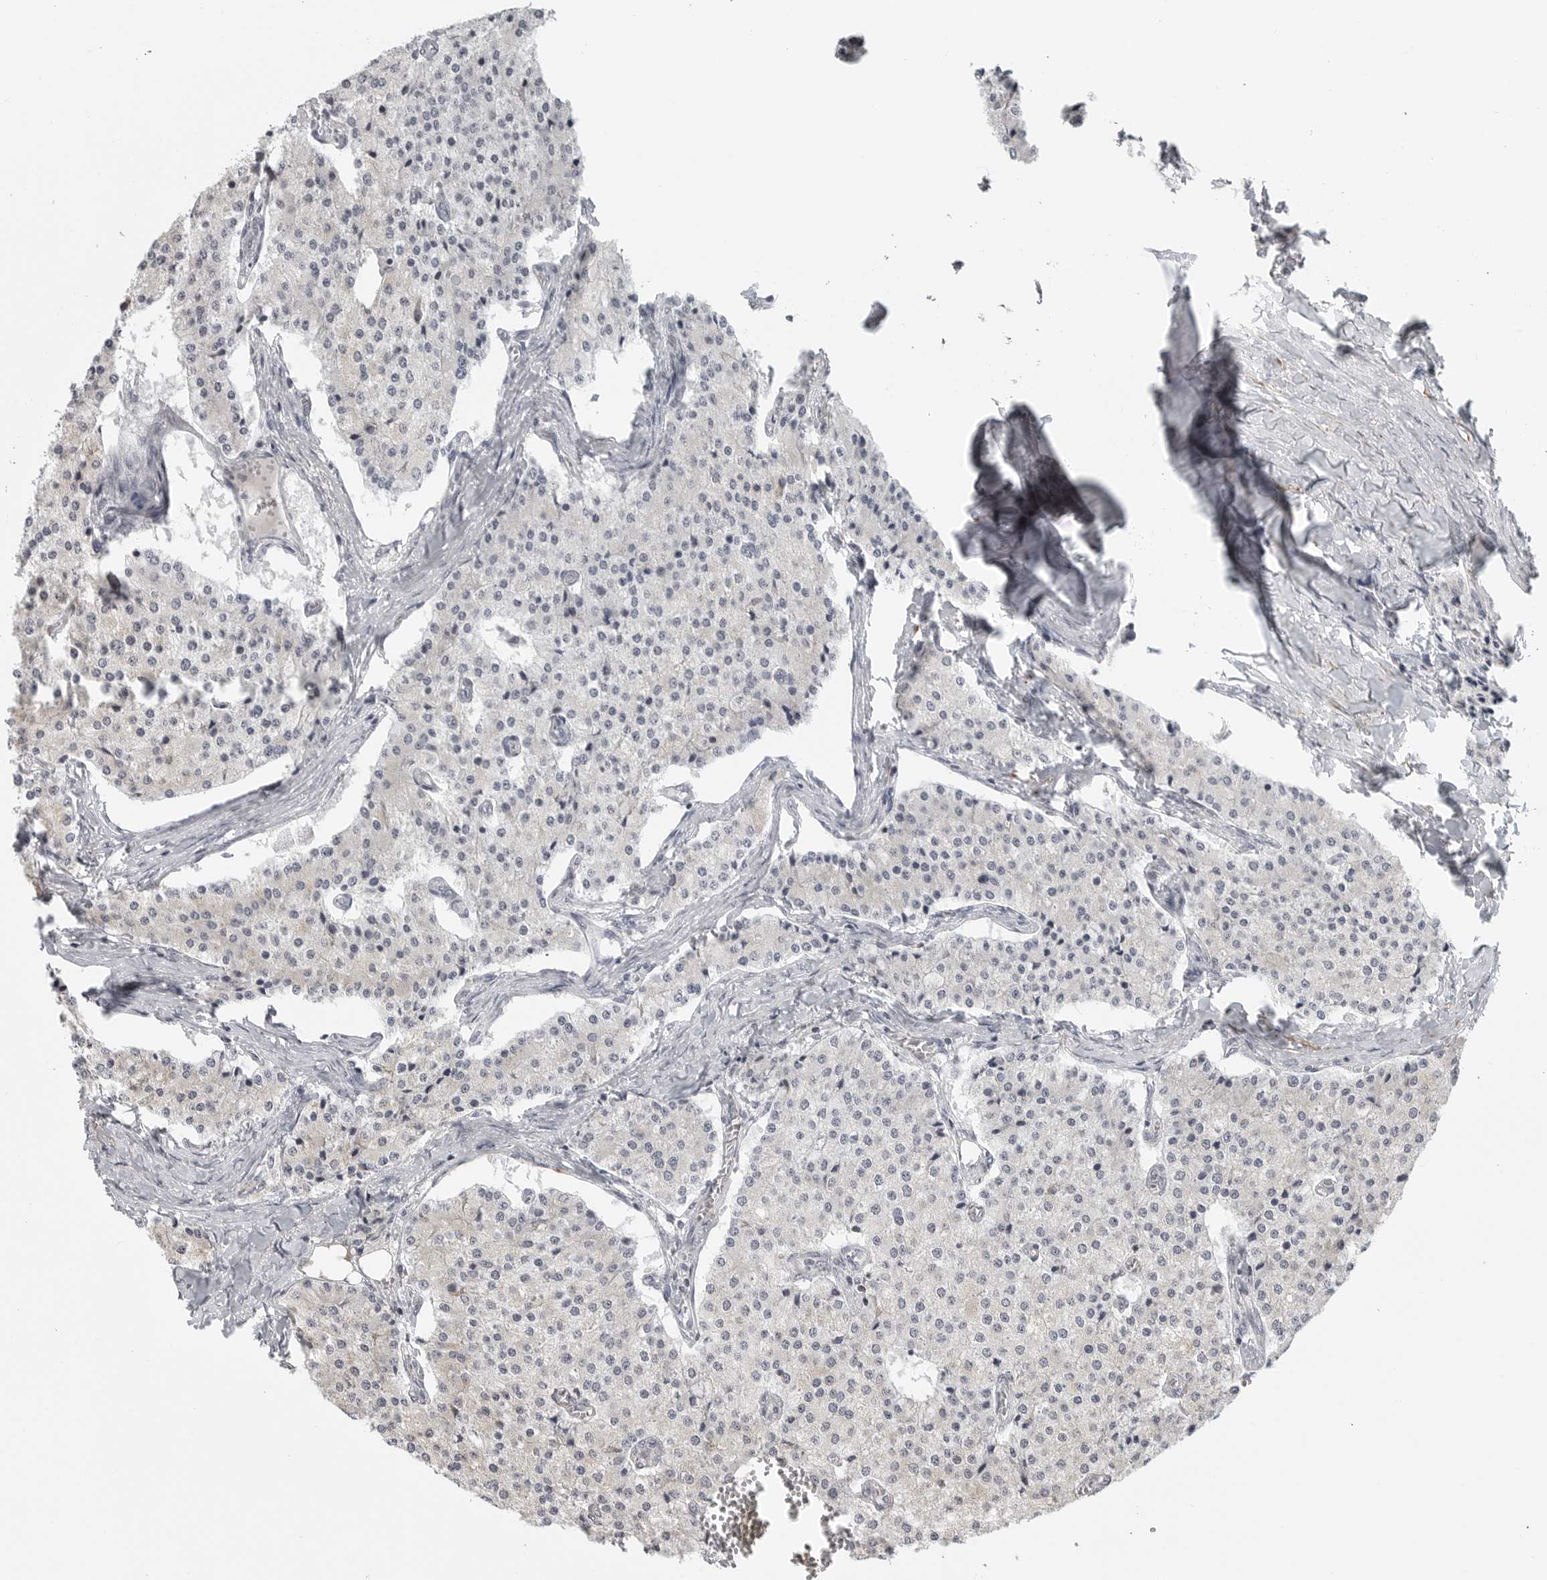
{"staining": {"intensity": "negative", "quantity": "none", "location": "none"}, "tissue": "carcinoid", "cell_type": "Tumor cells", "image_type": "cancer", "snomed": [{"axis": "morphology", "description": "Carcinoid, malignant, NOS"}, {"axis": "topography", "description": "Colon"}], "caption": "IHC image of human malignant carcinoid stained for a protein (brown), which shows no expression in tumor cells.", "gene": "MAP7D1", "patient": {"sex": "female", "age": 52}}